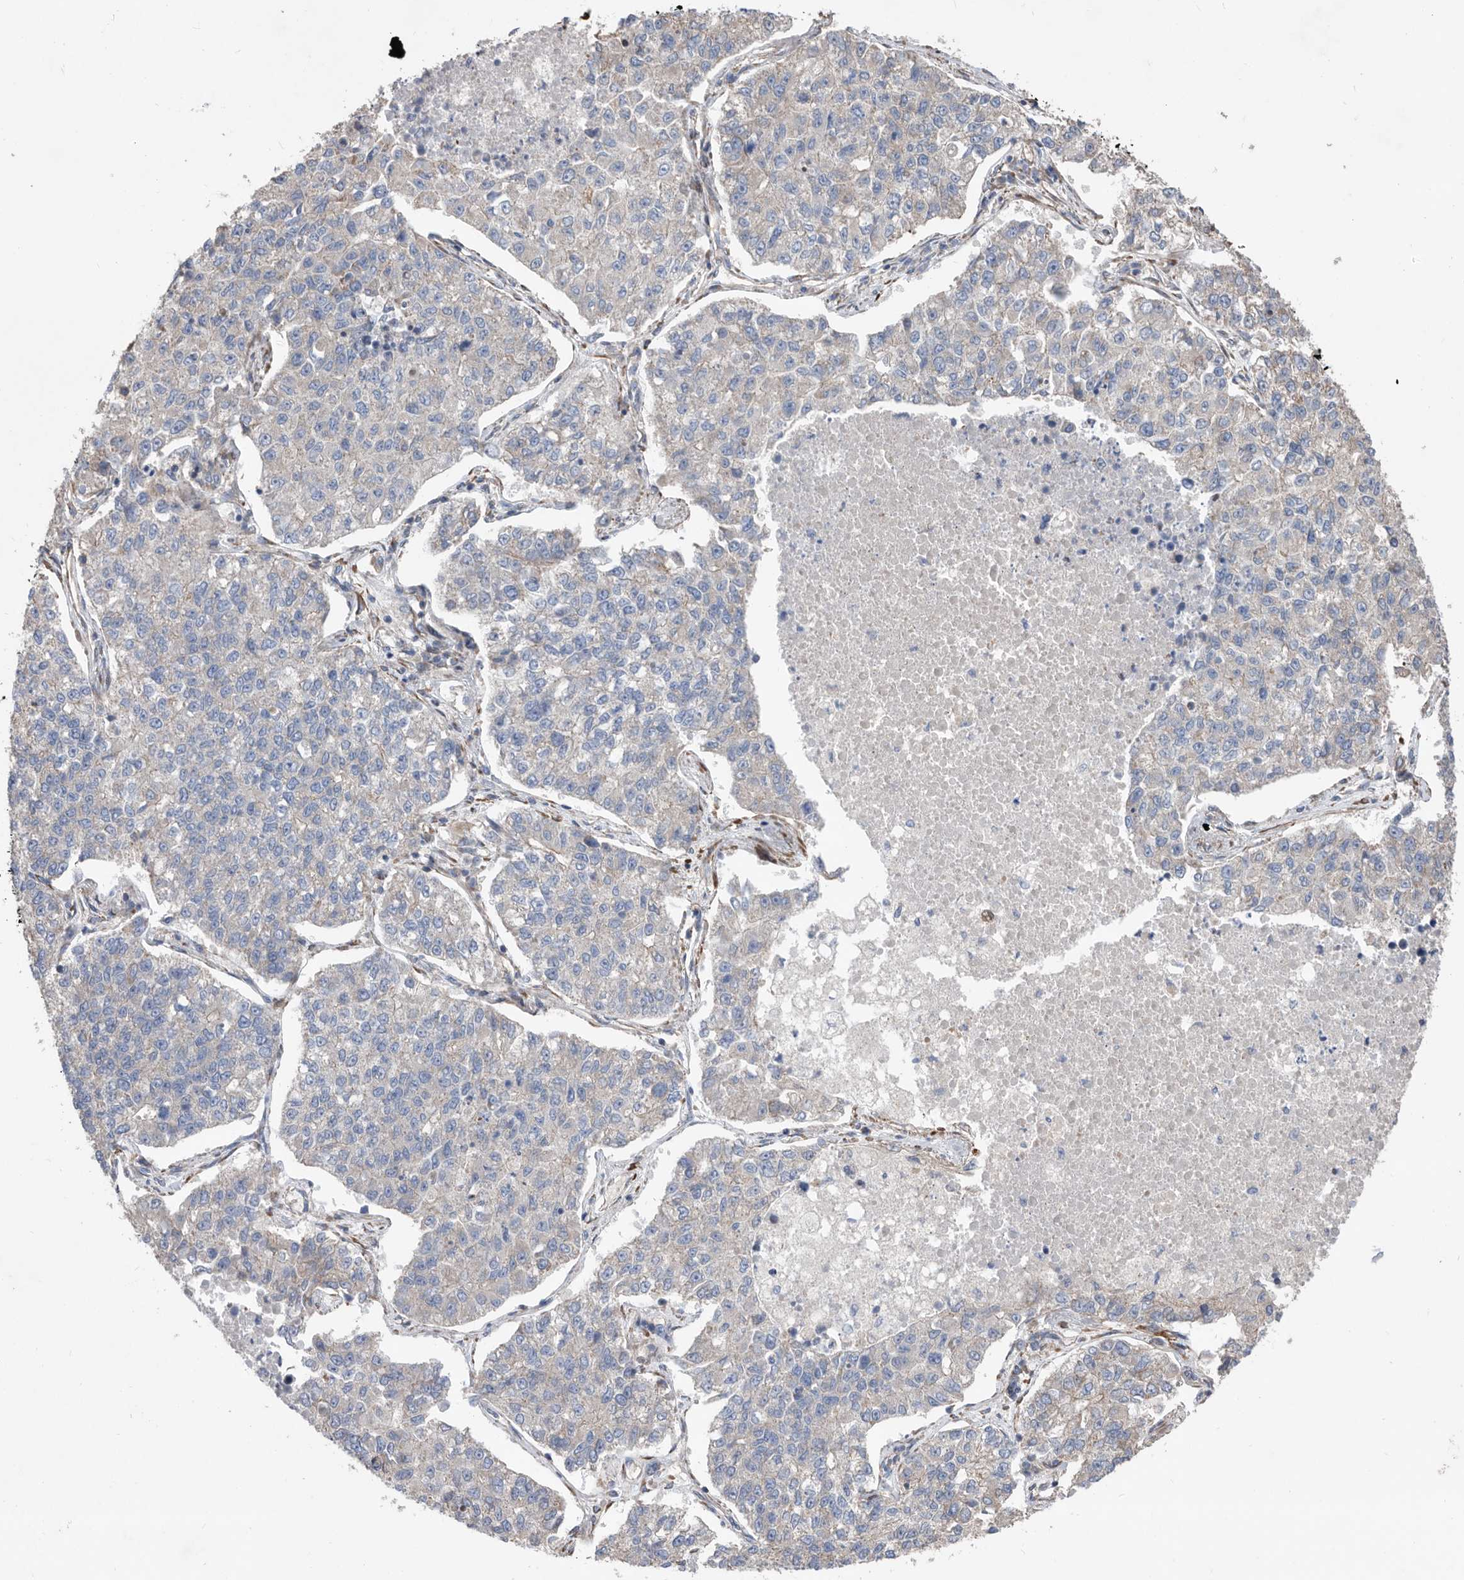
{"staining": {"intensity": "negative", "quantity": "none", "location": "none"}, "tissue": "lung cancer", "cell_type": "Tumor cells", "image_type": "cancer", "snomed": [{"axis": "morphology", "description": "Adenocarcinoma, NOS"}, {"axis": "topography", "description": "Lung"}], "caption": "There is no significant expression in tumor cells of adenocarcinoma (lung). (Stains: DAB immunohistochemistry with hematoxylin counter stain, Microscopy: brightfield microscopy at high magnification).", "gene": "ATP13A3", "patient": {"sex": "male", "age": 49}}